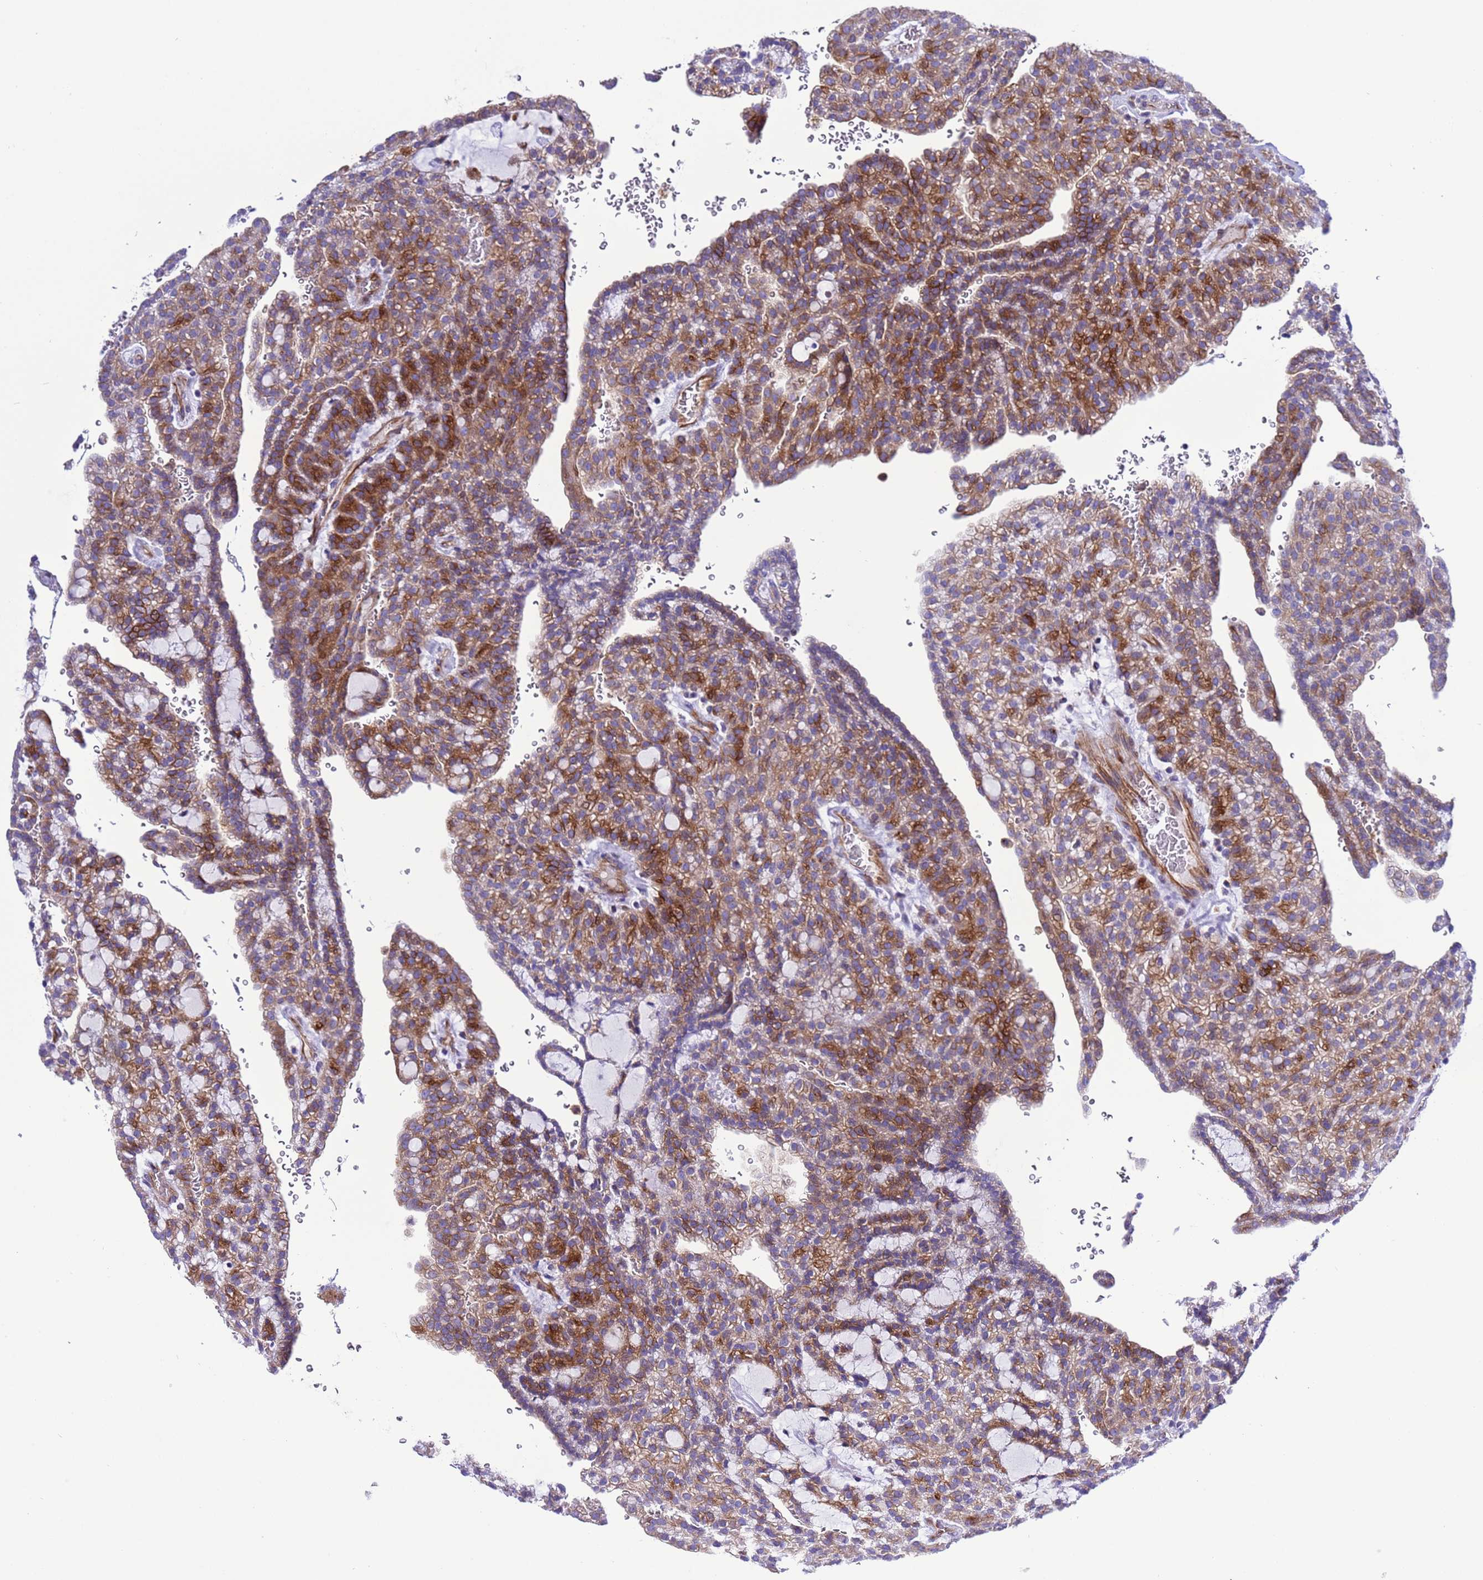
{"staining": {"intensity": "strong", "quantity": "25%-75%", "location": "cytoplasmic/membranous"}, "tissue": "renal cancer", "cell_type": "Tumor cells", "image_type": "cancer", "snomed": [{"axis": "morphology", "description": "Adenocarcinoma, NOS"}, {"axis": "topography", "description": "Kidney"}], "caption": "Approximately 25%-75% of tumor cells in human adenocarcinoma (renal) demonstrate strong cytoplasmic/membranous protein staining as visualized by brown immunohistochemical staining.", "gene": "KICS2", "patient": {"sex": "male", "age": 63}}